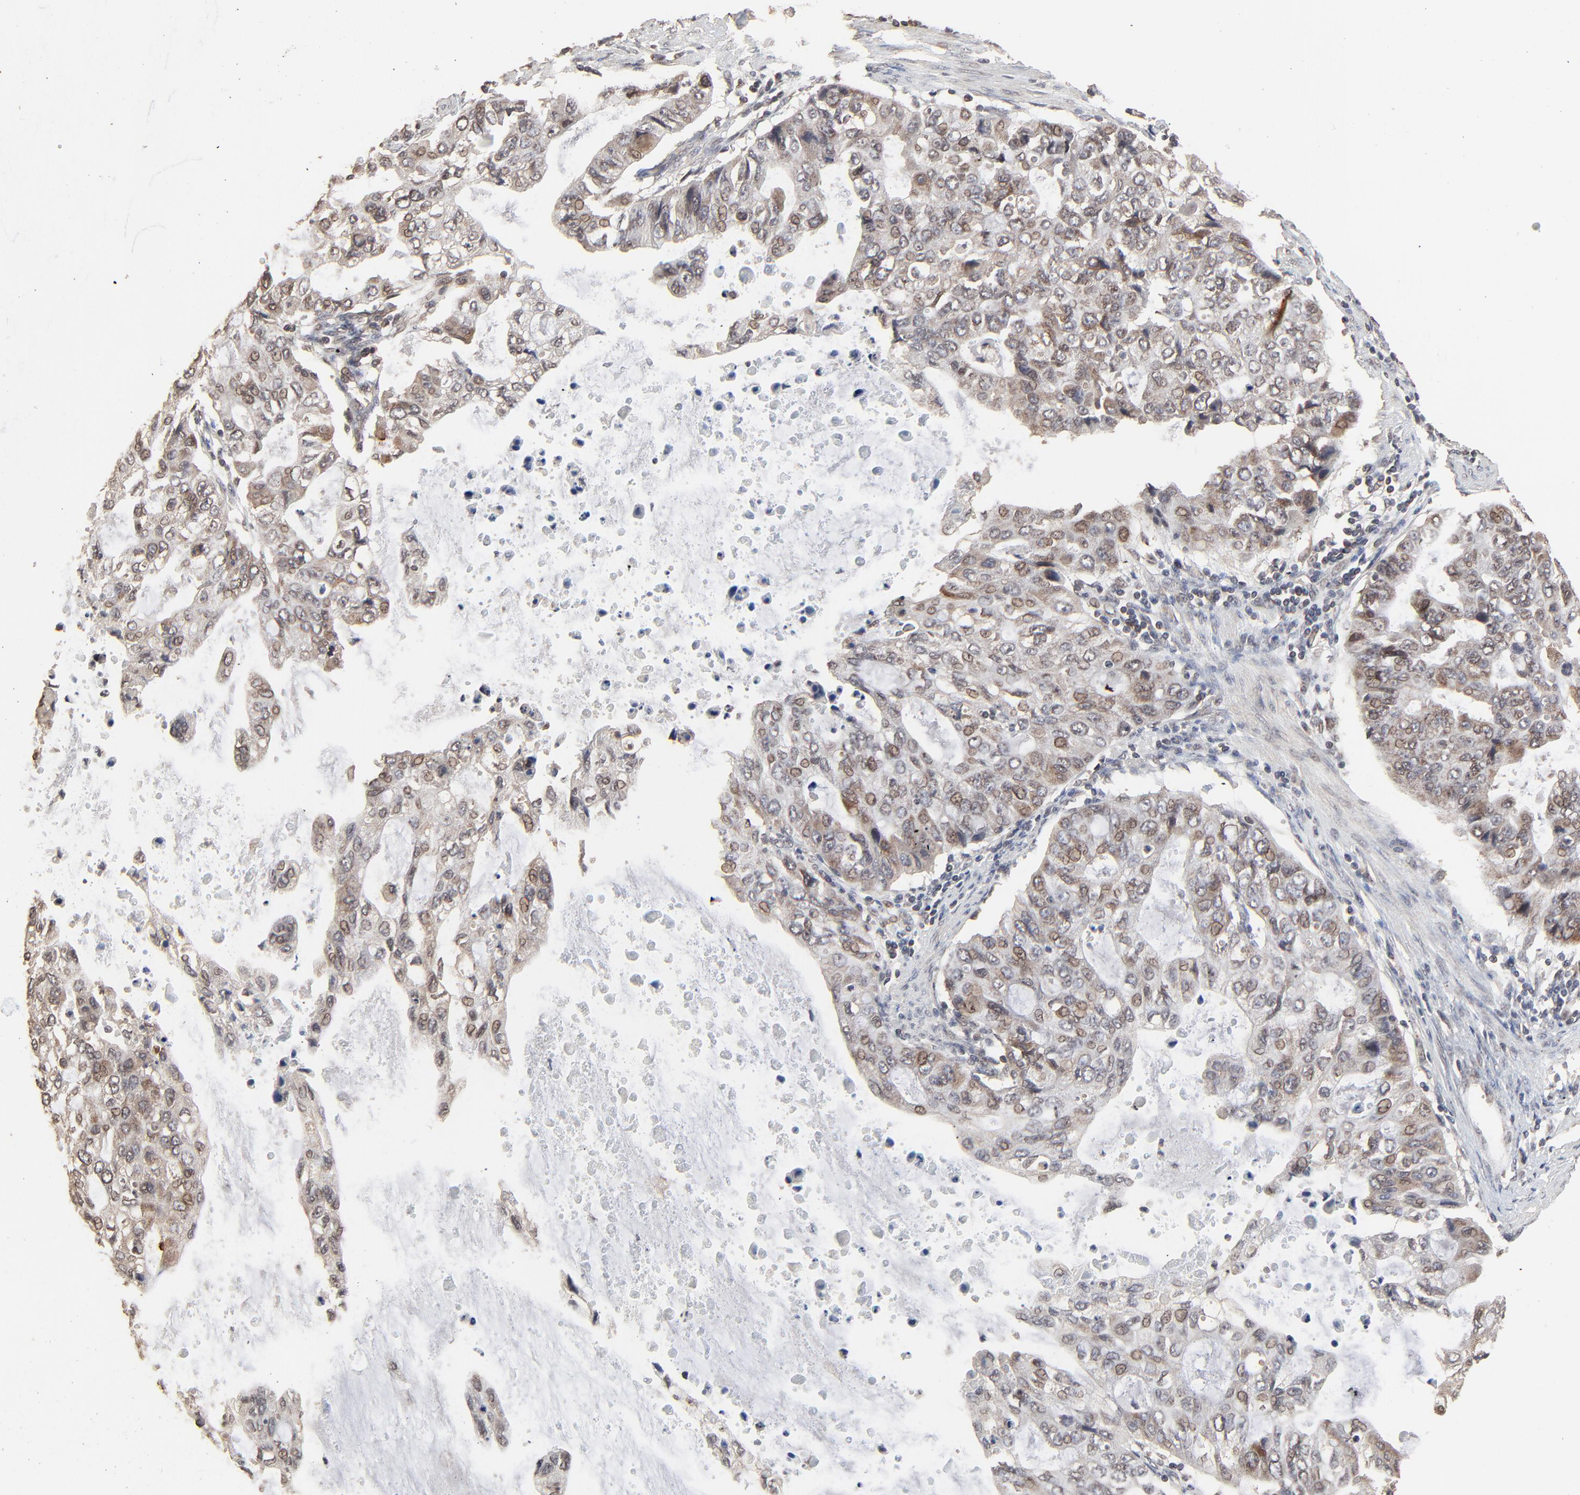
{"staining": {"intensity": "weak", "quantity": "25%-75%", "location": "cytoplasmic/membranous,nuclear"}, "tissue": "stomach cancer", "cell_type": "Tumor cells", "image_type": "cancer", "snomed": [{"axis": "morphology", "description": "Adenocarcinoma, NOS"}, {"axis": "topography", "description": "Stomach, upper"}], "caption": "This photomicrograph reveals immunohistochemistry (IHC) staining of human adenocarcinoma (stomach), with low weak cytoplasmic/membranous and nuclear staining in about 25%-75% of tumor cells.", "gene": "FAM227A", "patient": {"sex": "female", "age": 52}}